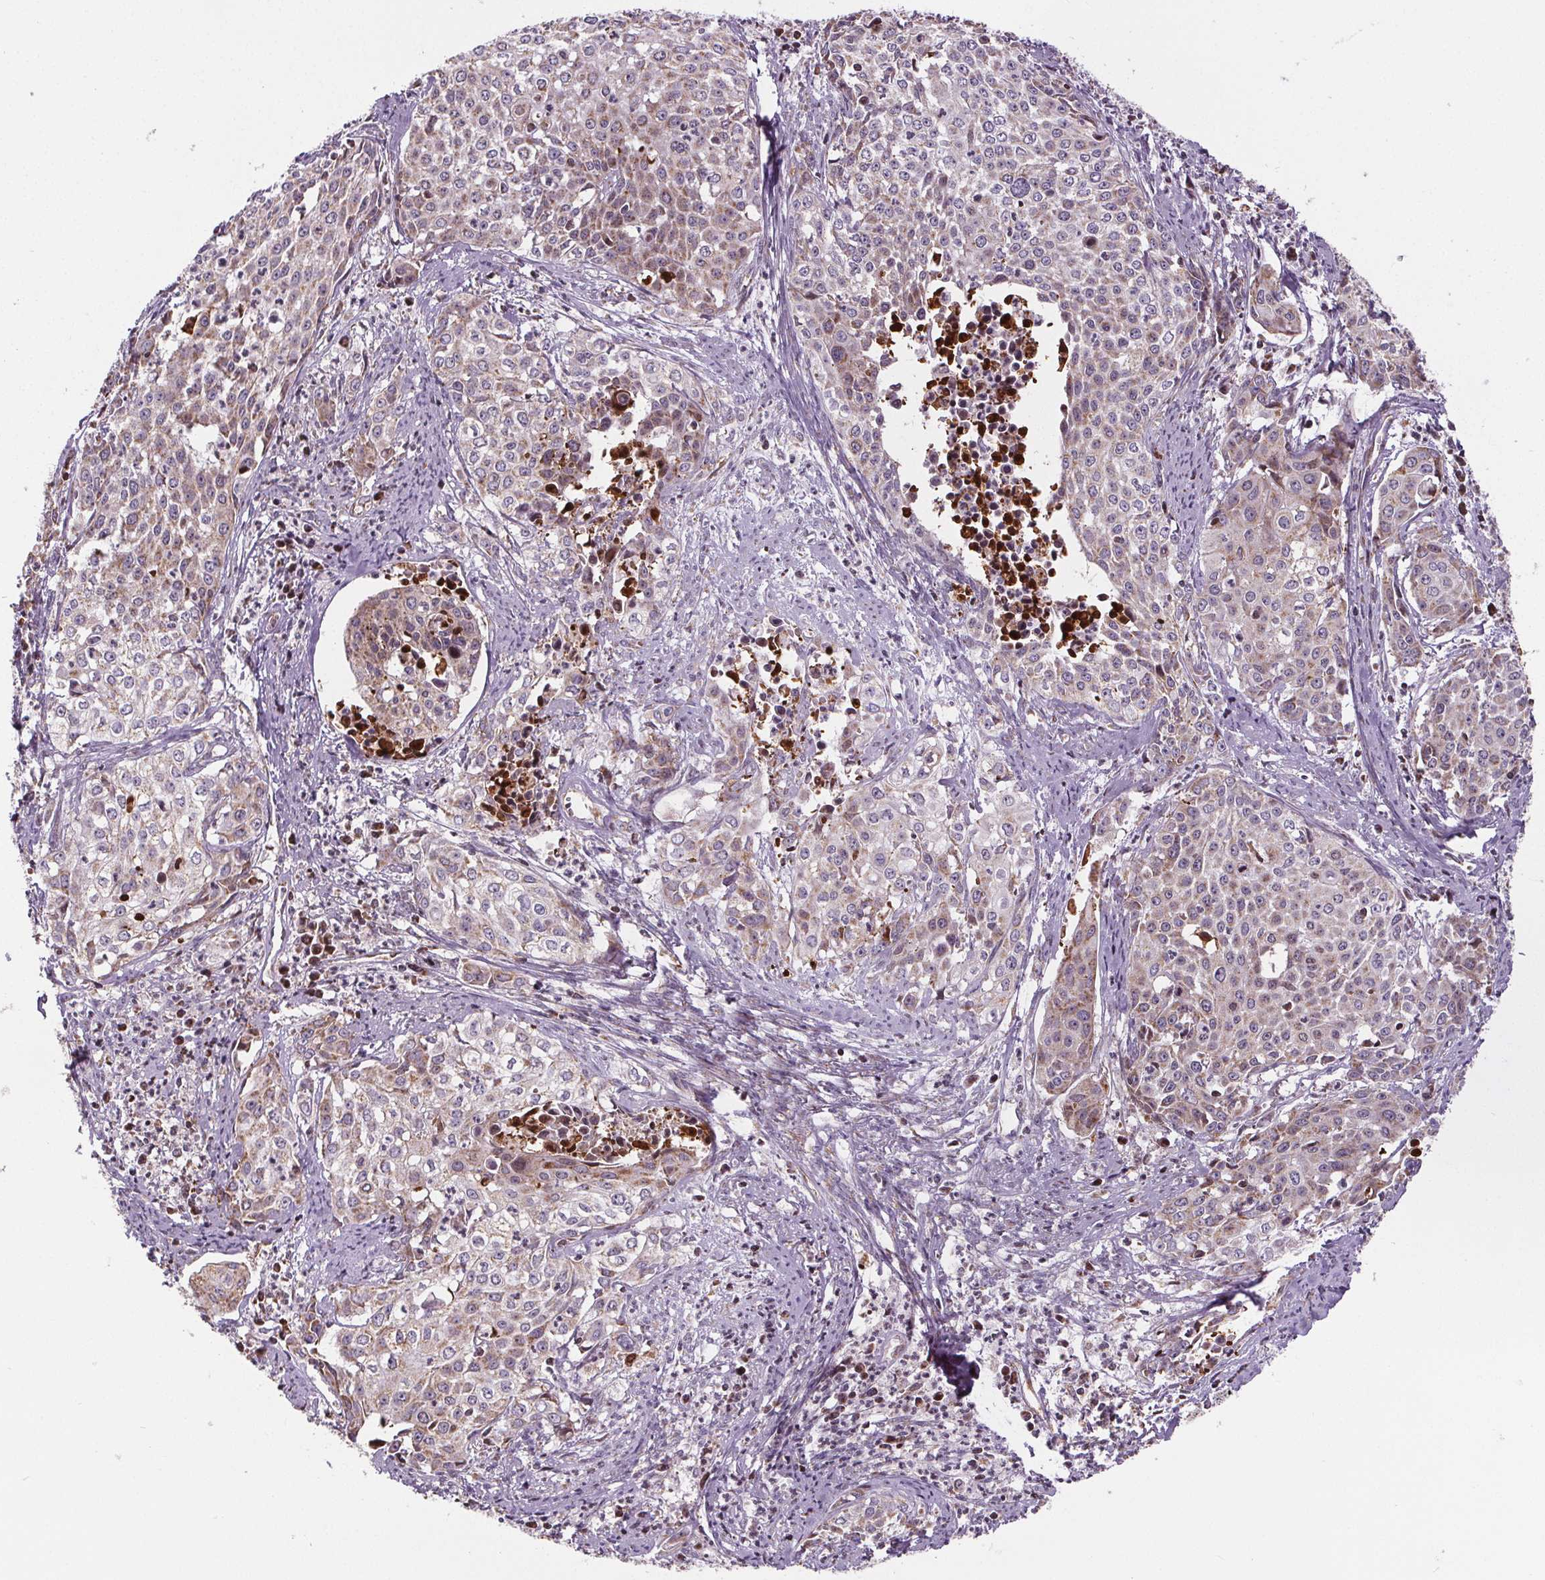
{"staining": {"intensity": "weak", "quantity": "25%-75%", "location": "cytoplasmic/membranous"}, "tissue": "cervical cancer", "cell_type": "Tumor cells", "image_type": "cancer", "snomed": [{"axis": "morphology", "description": "Squamous cell carcinoma, NOS"}, {"axis": "topography", "description": "Cervix"}], "caption": "Immunohistochemical staining of human squamous cell carcinoma (cervical) shows low levels of weak cytoplasmic/membranous protein expression in about 25%-75% of tumor cells.", "gene": "SUCLA2", "patient": {"sex": "female", "age": 39}}